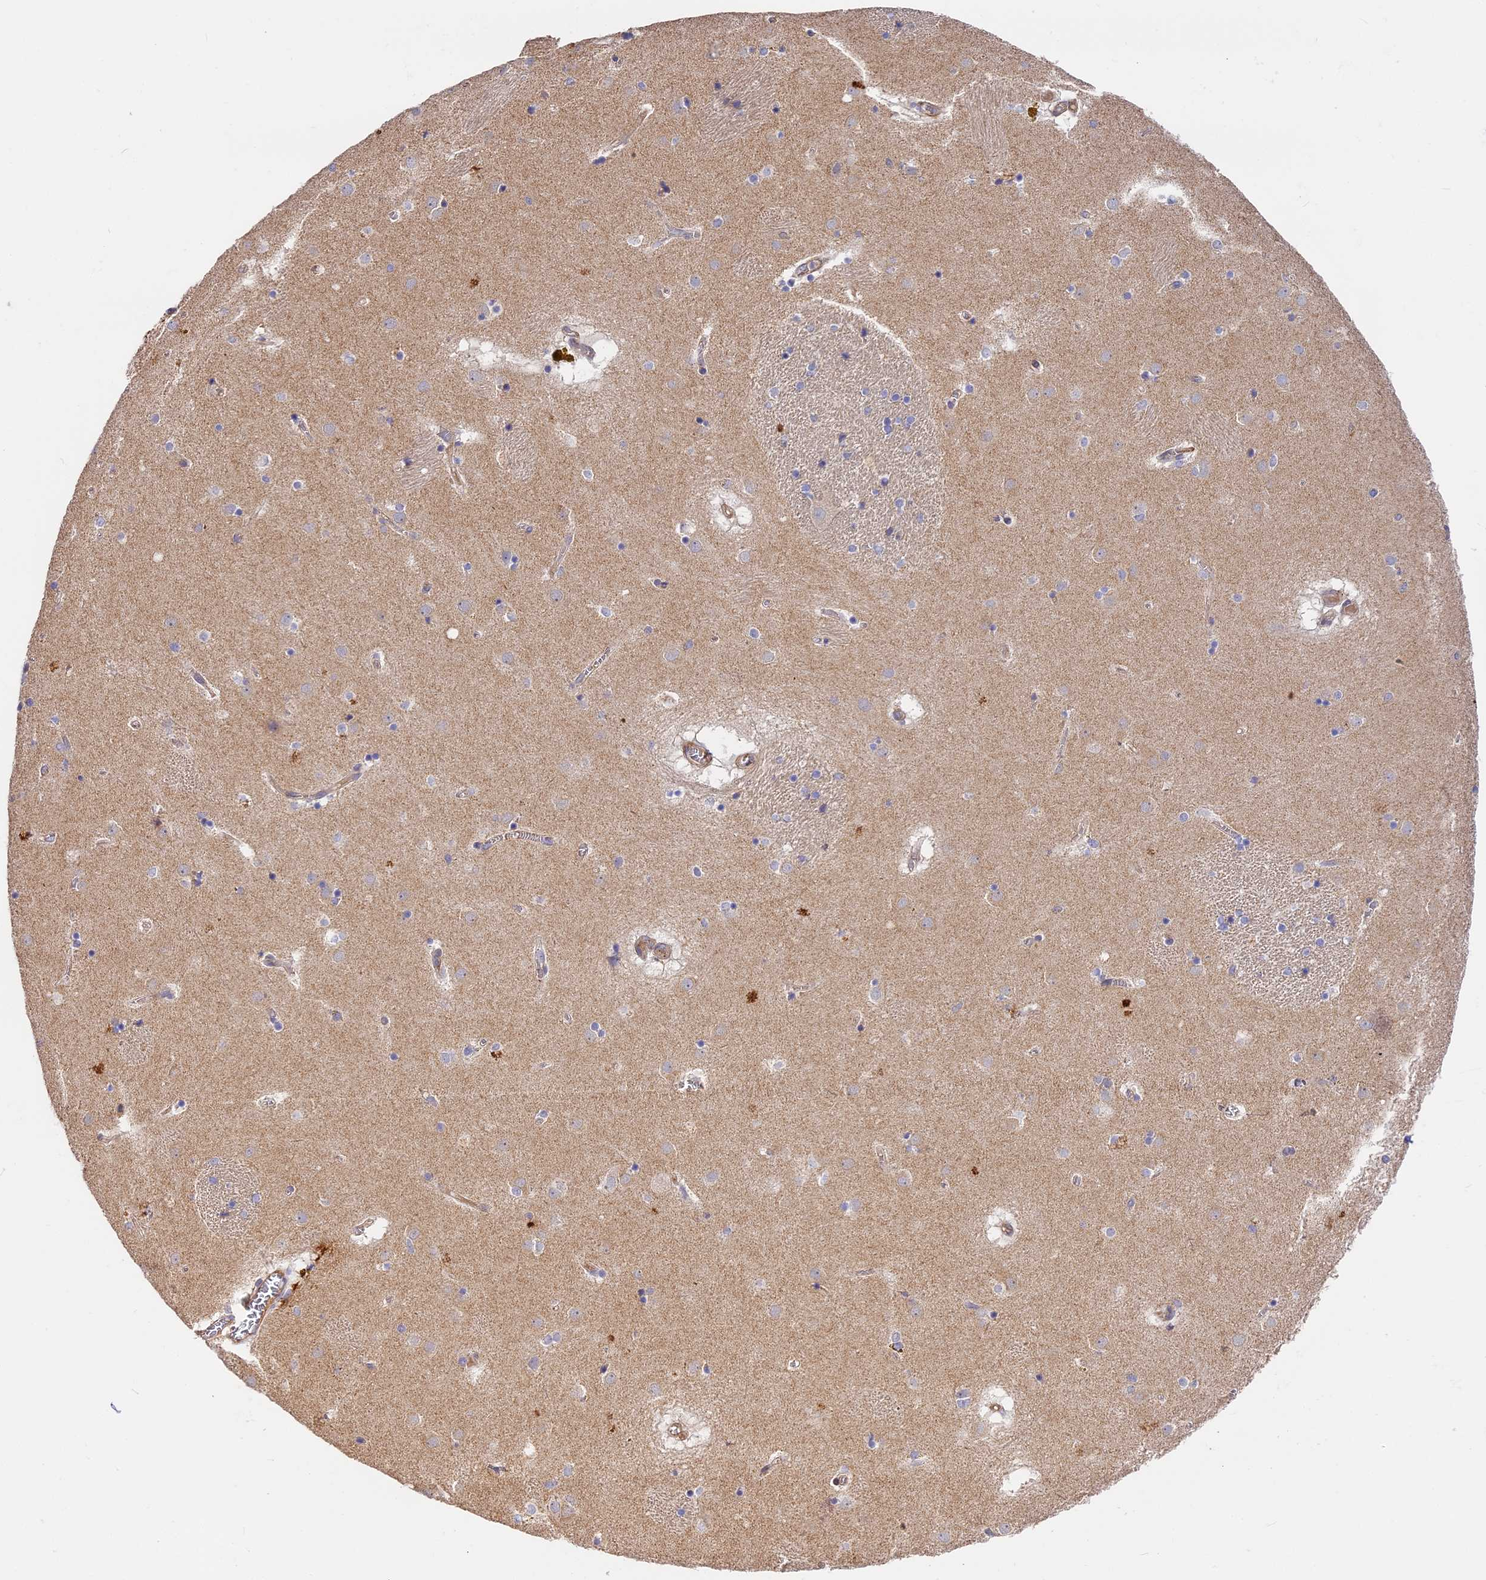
{"staining": {"intensity": "negative", "quantity": "none", "location": "none"}, "tissue": "caudate", "cell_type": "Glial cells", "image_type": "normal", "snomed": [{"axis": "morphology", "description": "Normal tissue, NOS"}, {"axis": "topography", "description": "Lateral ventricle wall"}], "caption": "Glial cells are negative for protein expression in unremarkable human caudate. Nuclei are stained in blue.", "gene": "MISP3", "patient": {"sex": "male", "age": 70}}